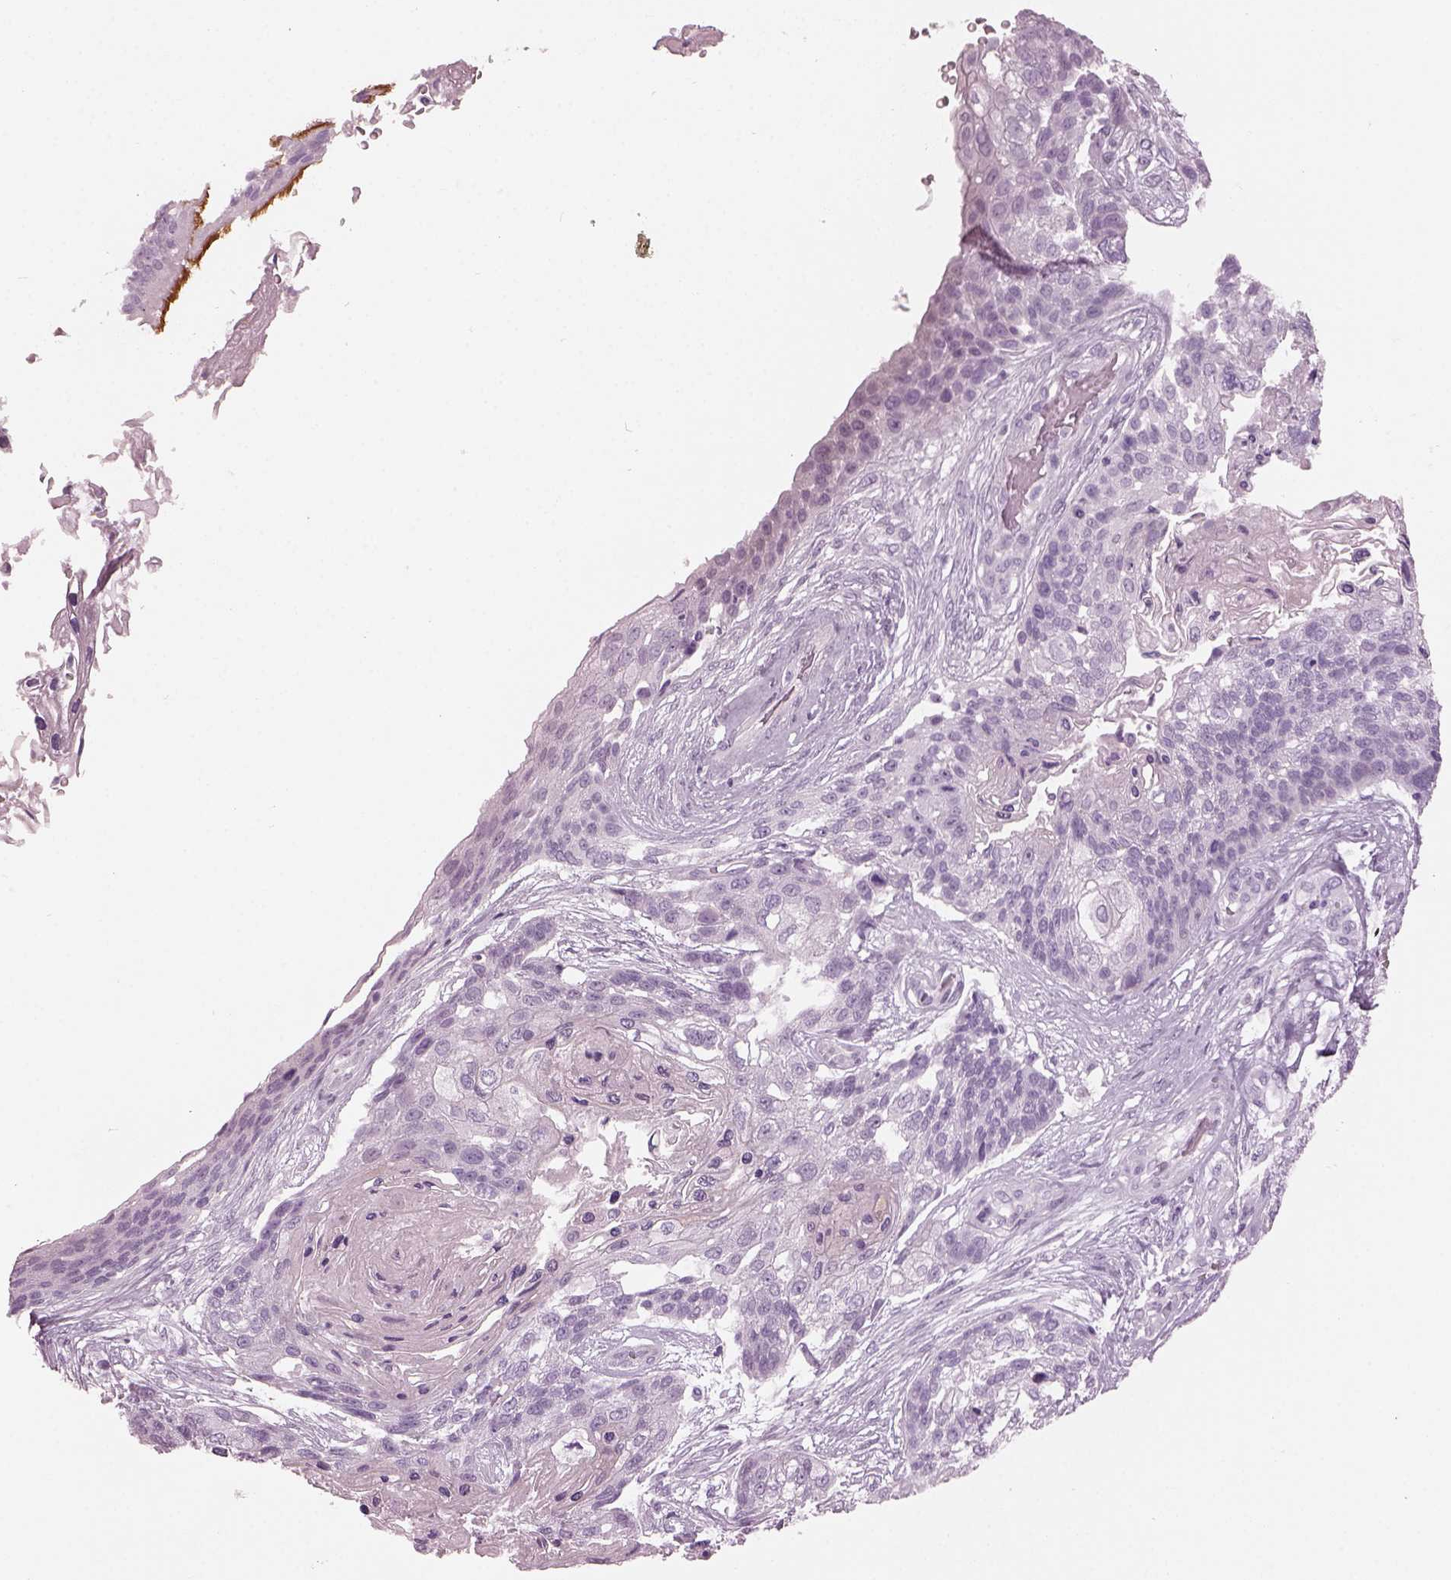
{"staining": {"intensity": "negative", "quantity": "none", "location": "none"}, "tissue": "lung cancer", "cell_type": "Tumor cells", "image_type": "cancer", "snomed": [{"axis": "morphology", "description": "Squamous cell carcinoma, NOS"}, {"axis": "topography", "description": "Lung"}], "caption": "There is no significant positivity in tumor cells of squamous cell carcinoma (lung).", "gene": "HYDIN", "patient": {"sex": "male", "age": 69}}